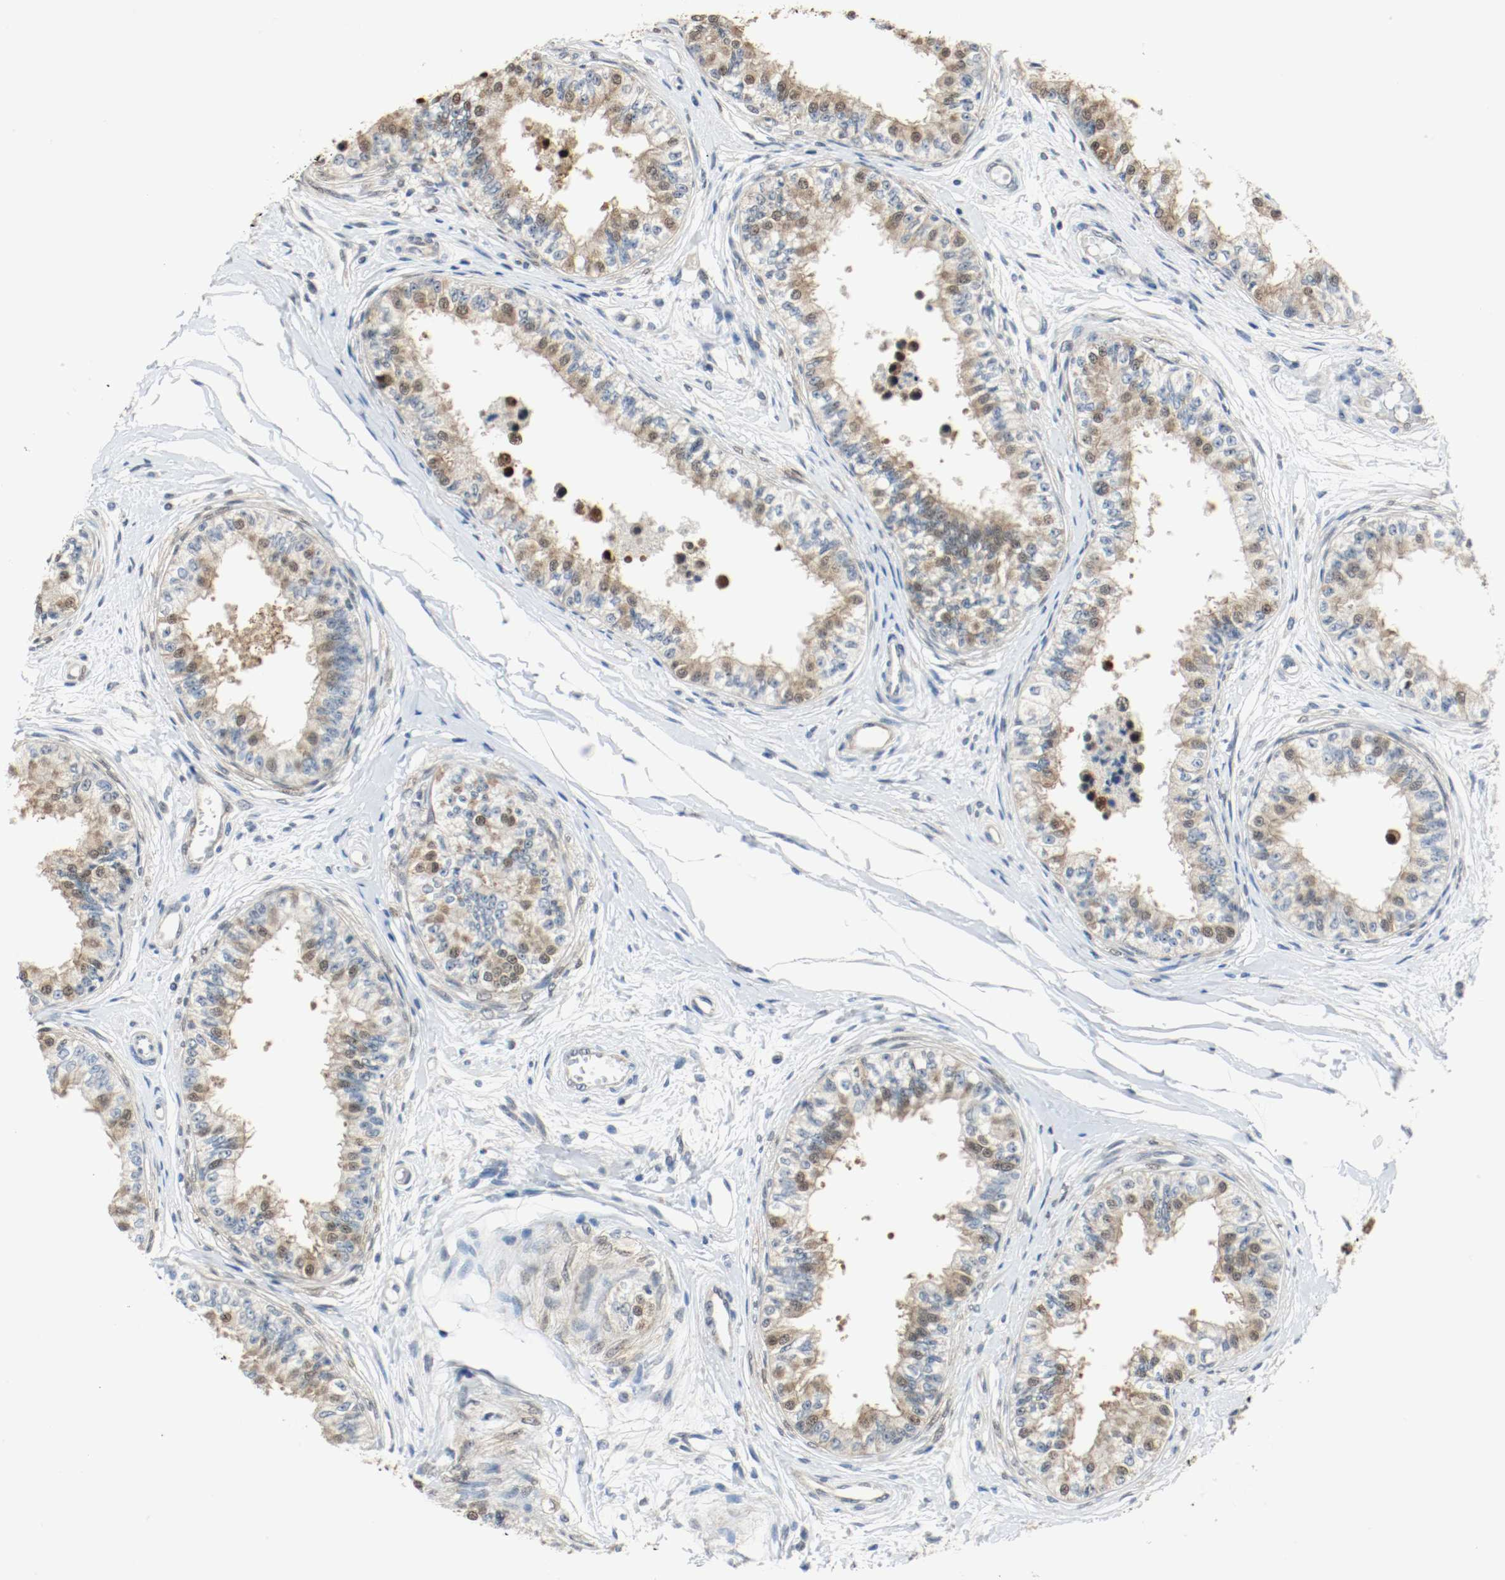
{"staining": {"intensity": "moderate", "quantity": ">75%", "location": "cytoplasmic/membranous,nuclear"}, "tissue": "epididymis", "cell_type": "Glandular cells", "image_type": "normal", "snomed": [{"axis": "morphology", "description": "Normal tissue, NOS"}, {"axis": "morphology", "description": "Adenocarcinoma, metastatic, NOS"}, {"axis": "topography", "description": "Testis"}, {"axis": "topography", "description": "Epididymis"}], "caption": "Glandular cells reveal moderate cytoplasmic/membranous,nuclear staining in about >75% of cells in benign epididymis.", "gene": "PPME1", "patient": {"sex": "male", "age": 26}}